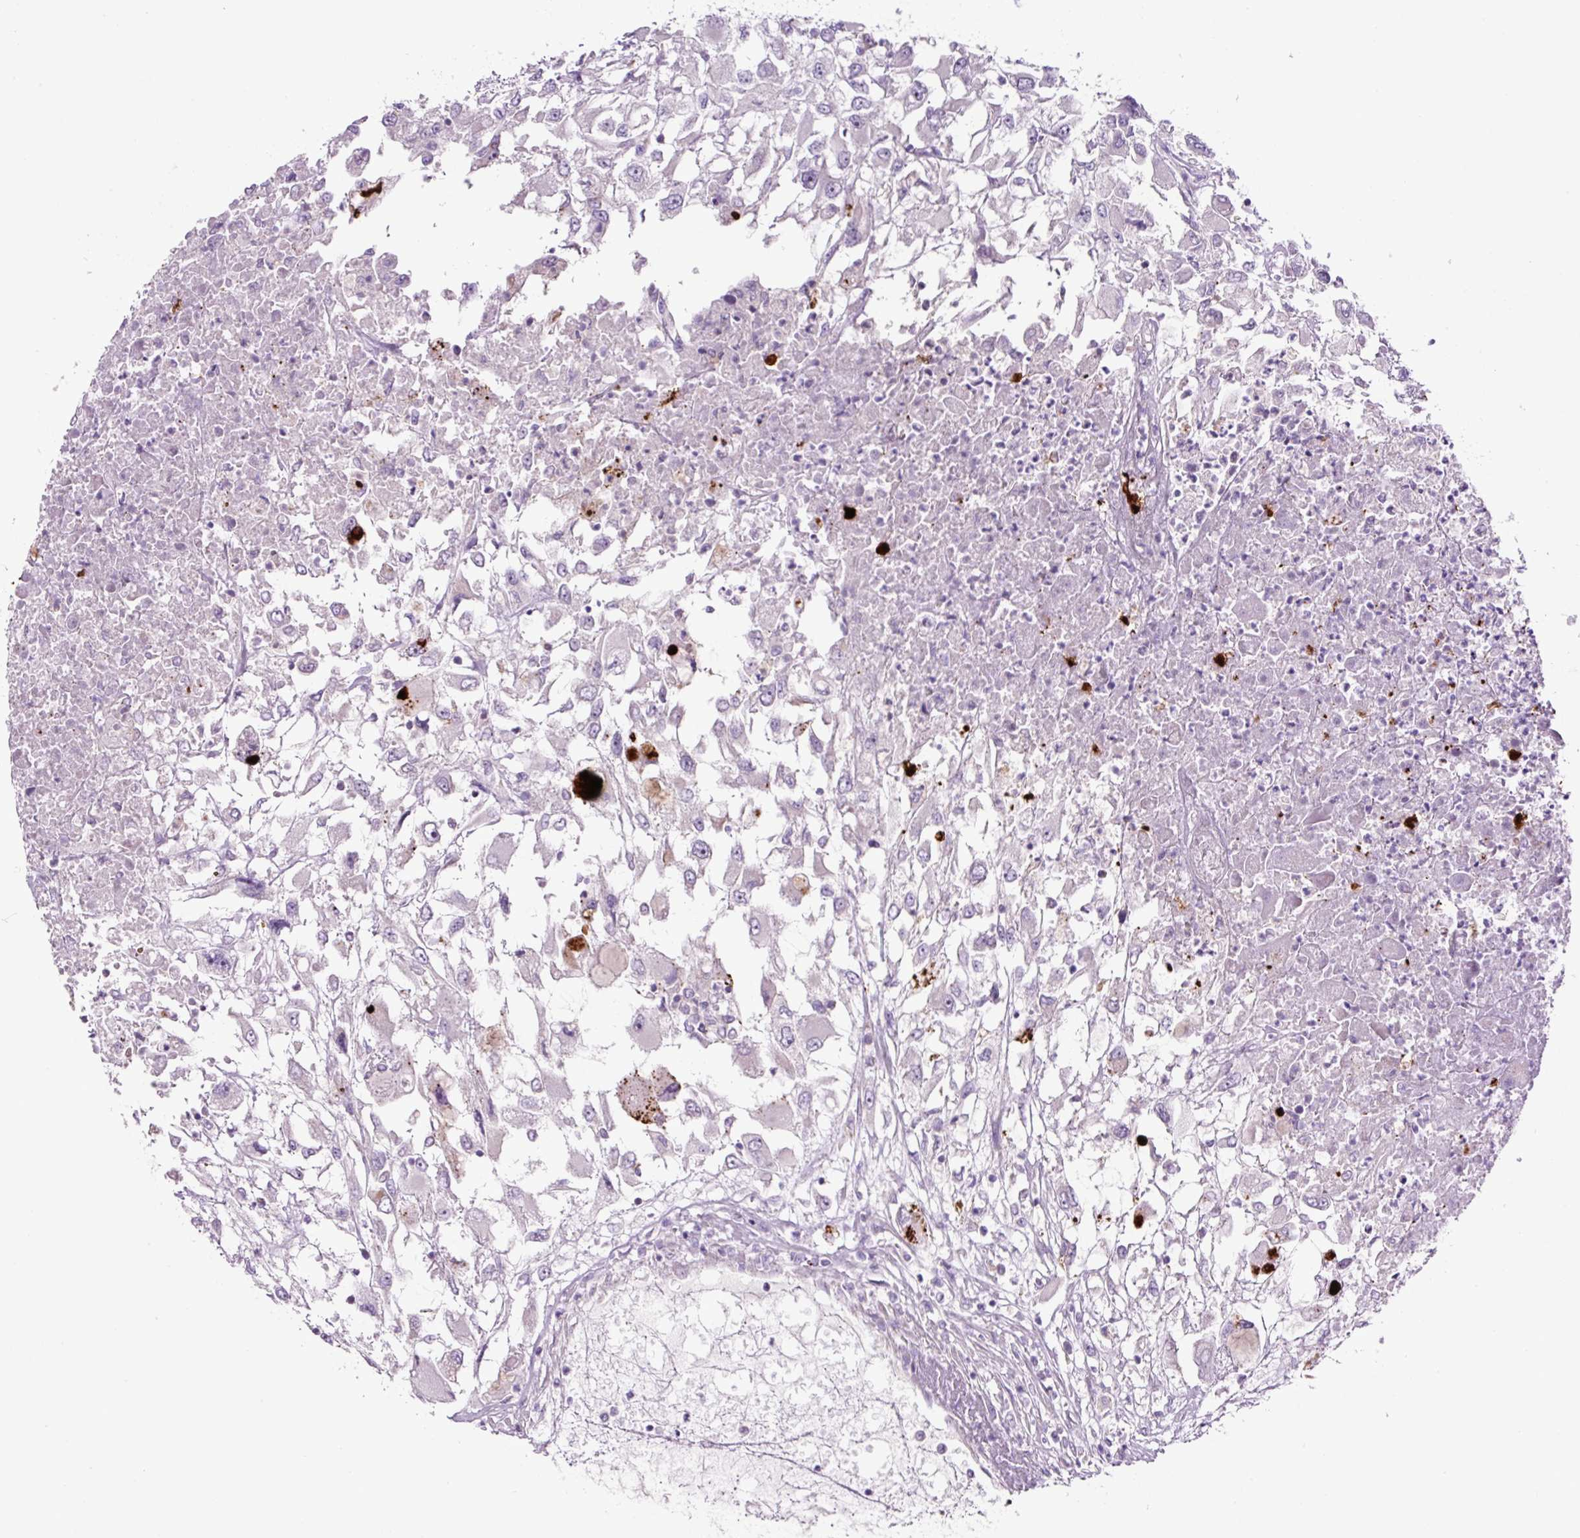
{"staining": {"intensity": "negative", "quantity": "none", "location": "none"}, "tissue": "renal cancer", "cell_type": "Tumor cells", "image_type": "cancer", "snomed": [{"axis": "morphology", "description": "Adenocarcinoma, NOS"}, {"axis": "topography", "description": "Kidney"}], "caption": "The IHC photomicrograph has no significant staining in tumor cells of renal cancer (adenocarcinoma) tissue.", "gene": "OGDHL", "patient": {"sex": "female", "age": 52}}